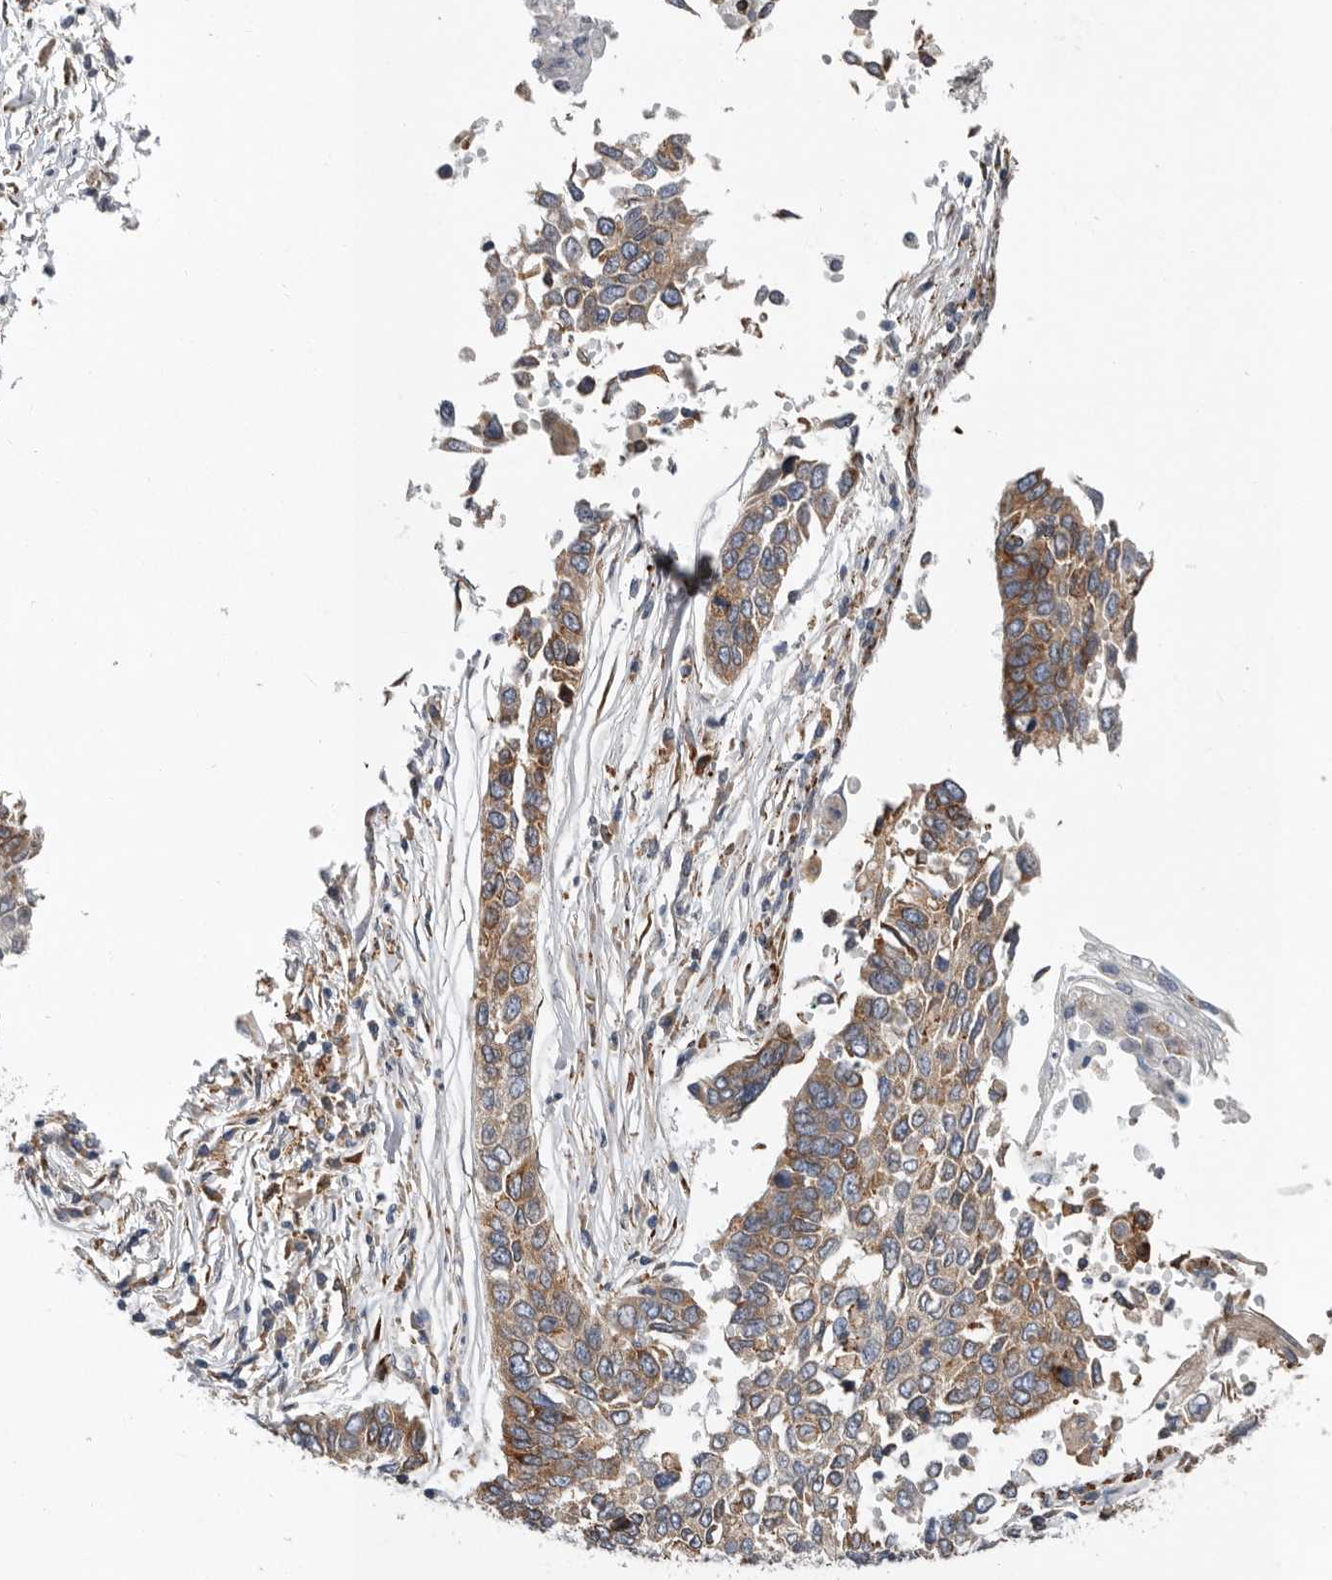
{"staining": {"intensity": "moderate", "quantity": ">75%", "location": "cytoplasmic/membranous"}, "tissue": "lung cancer", "cell_type": "Tumor cells", "image_type": "cancer", "snomed": [{"axis": "morphology", "description": "Normal tissue, NOS"}, {"axis": "morphology", "description": "Squamous cell carcinoma, NOS"}, {"axis": "topography", "description": "Cartilage tissue"}, {"axis": "topography", "description": "Bronchus"}, {"axis": "topography", "description": "Lung"}, {"axis": "topography", "description": "Peripheral nerve tissue"}], "caption": "Immunohistochemistry (IHC) of human squamous cell carcinoma (lung) shows medium levels of moderate cytoplasmic/membranous staining in approximately >75% of tumor cells.", "gene": "GANAB", "patient": {"sex": "female", "age": 49}}